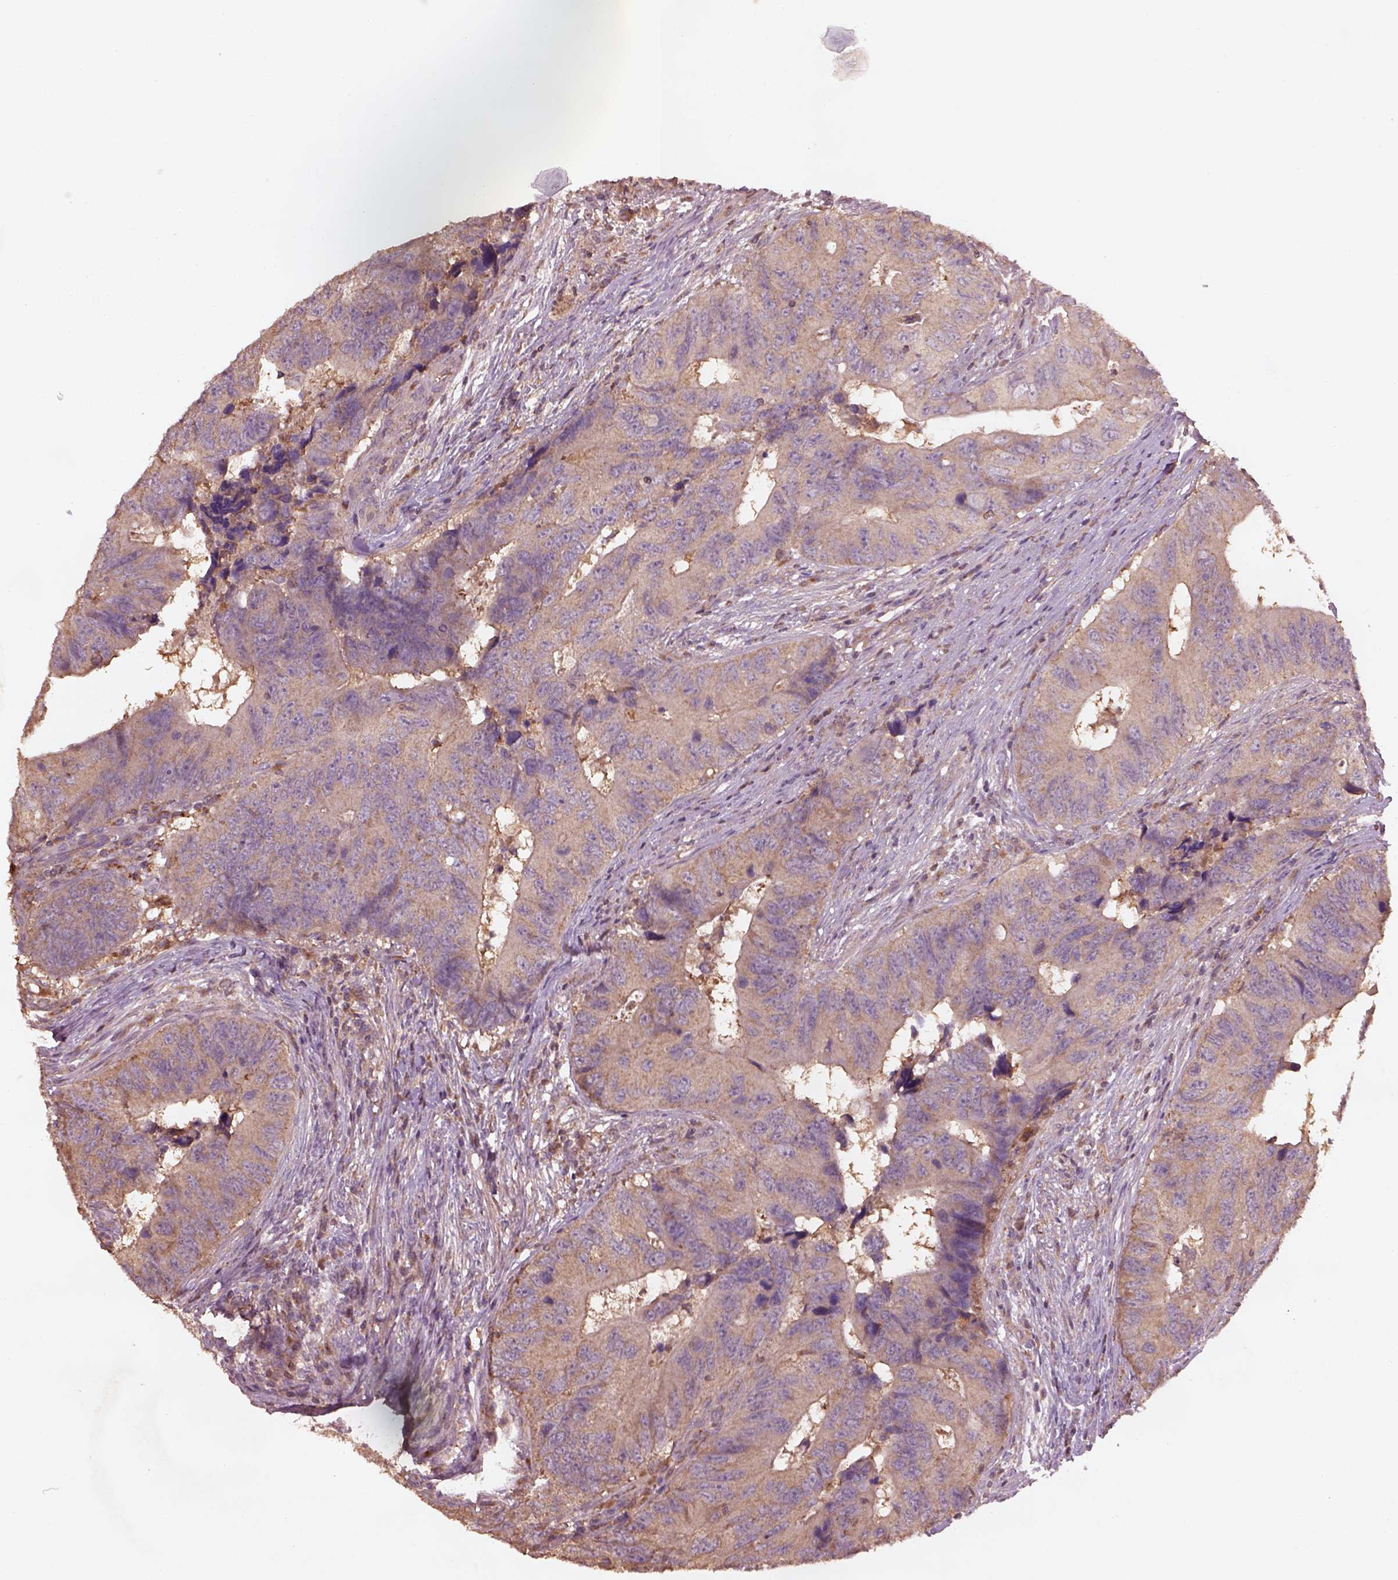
{"staining": {"intensity": "weak", "quantity": ">75%", "location": "cytoplasmic/membranous"}, "tissue": "colorectal cancer", "cell_type": "Tumor cells", "image_type": "cancer", "snomed": [{"axis": "morphology", "description": "Adenocarcinoma, NOS"}, {"axis": "topography", "description": "Colon"}], "caption": "Colorectal adenocarcinoma tissue demonstrates weak cytoplasmic/membranous staining in about >75% of tumor cells, visualized by immunohistochemistry.", "gene": "TRADD", "patient": {"sex": "female", "age": 82}}